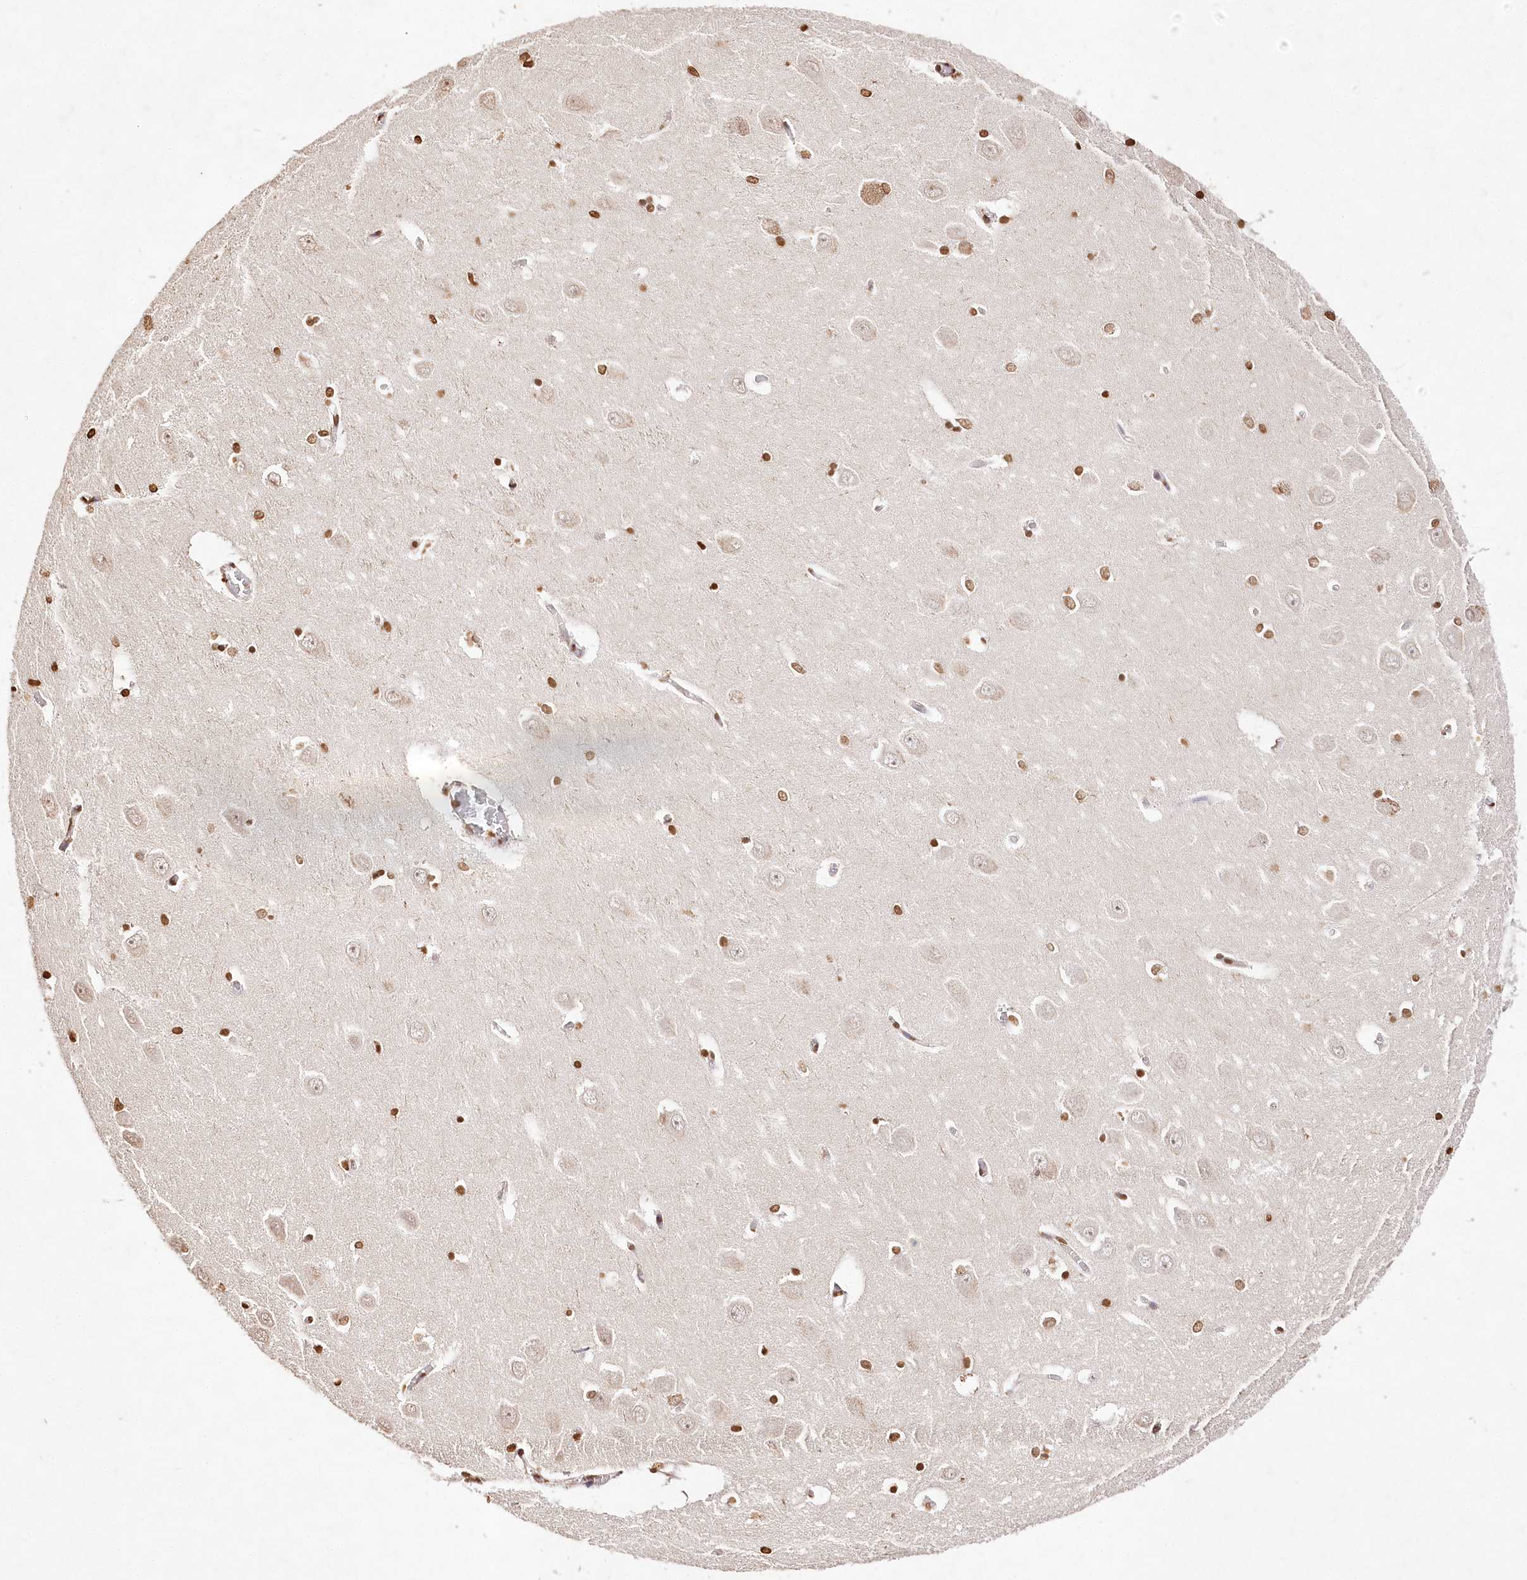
{"staining": {"intensity": "moderate", "quantity": ">75%", "location": "nuclear"}, "tissue": "hippocampus", "cell_type": "Glial cells", "image_type": "normal", "snomed": [{"axis": "morphology", "description": "Normal tissue, NOS"}, {"axis": "topography", "description": "Hippocampus"}], "caption": "DAB (3,3'-diaminobenzidine) immunohistochemical staining of benign human hippocampus displays moderate nuclear protein positivity in about >75% of glial cells. Immunohistochemistry (ihc) stains the protein of interest in brown and the nuclei are stained blue.", "gene": "DMXL1", "patient": {"sex": "male", "age": 70}}